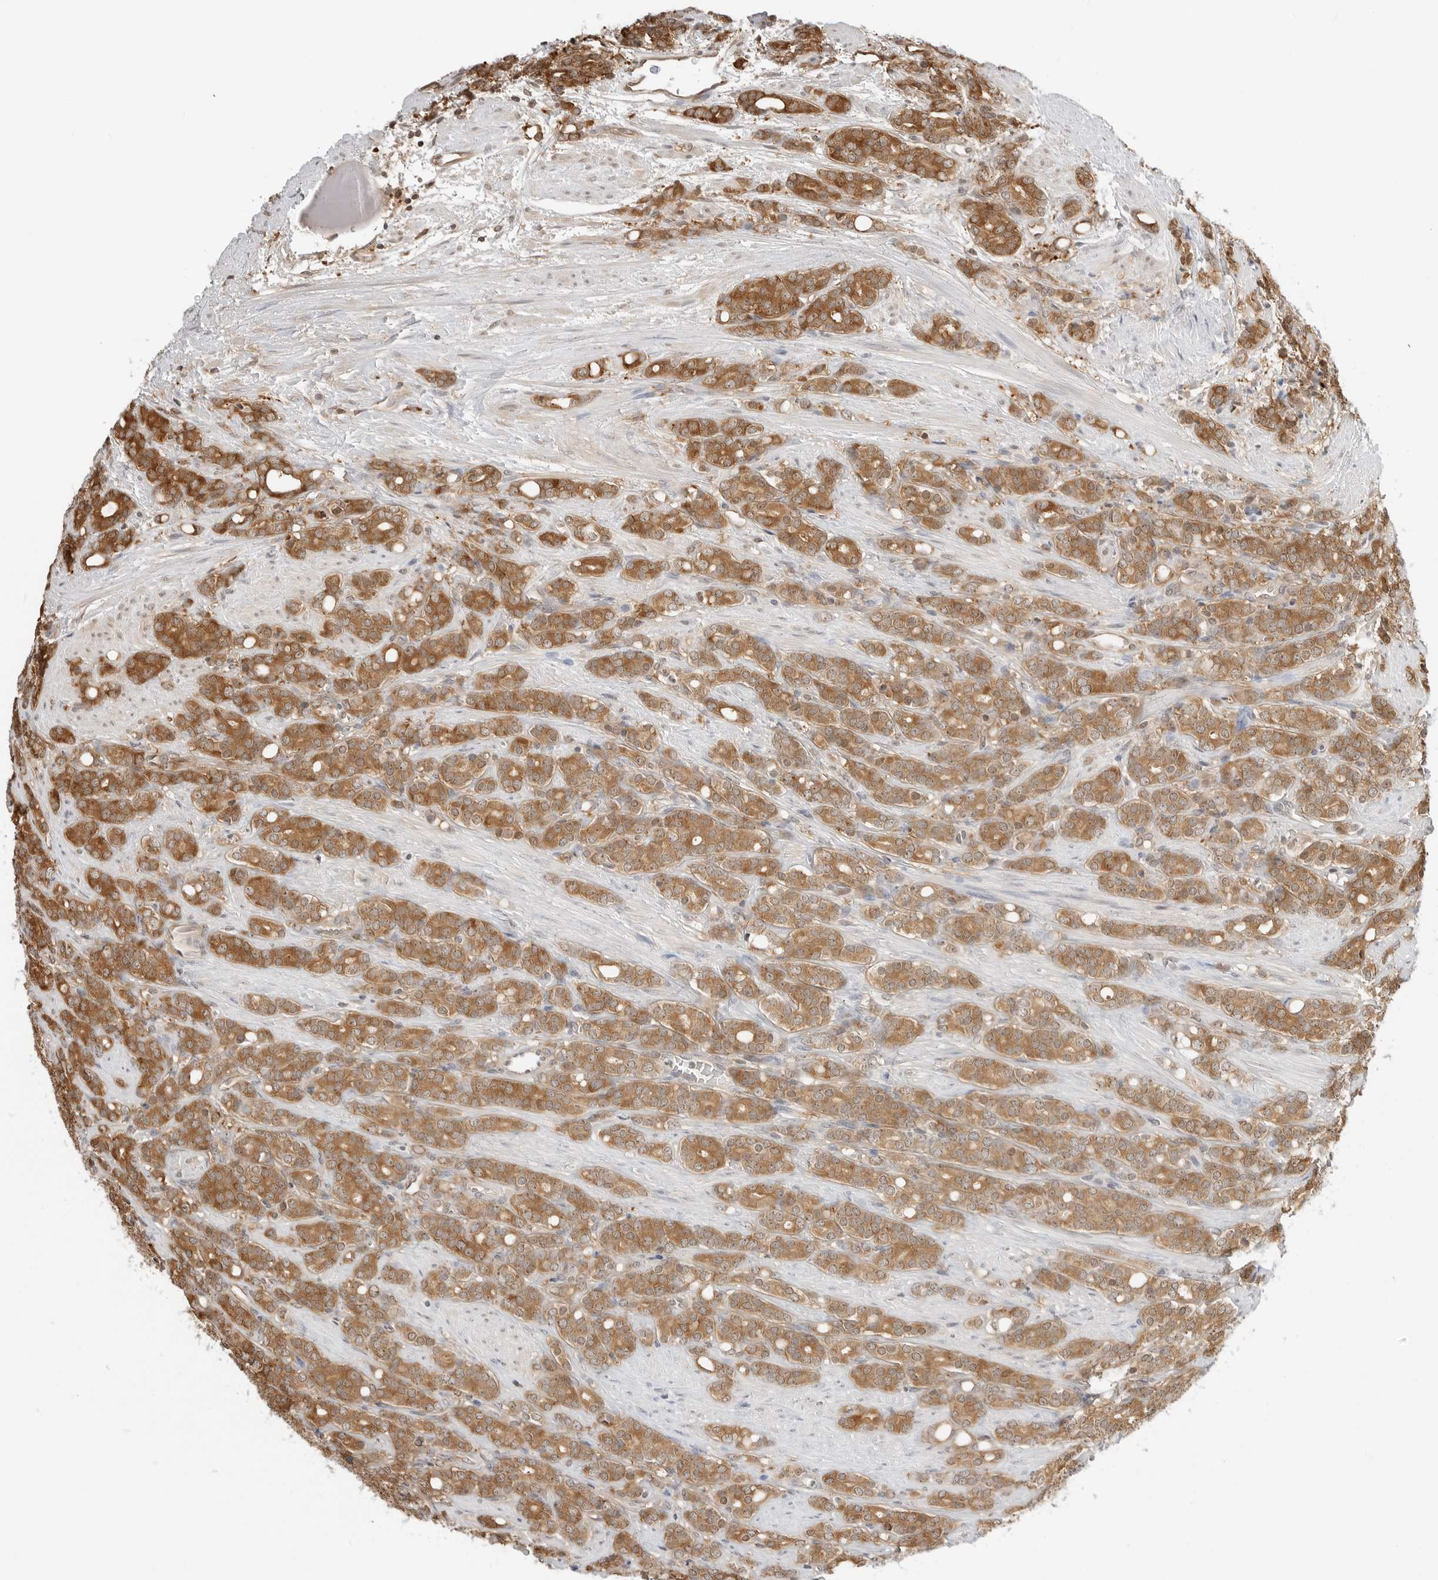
{"staining": {"intensity": "moderate", "quantity": ">75%", "location": "cytoplasmic/membranous,nuclear"}, "tissue": "prostate cancer", "cell_type": "Tumor cells", "image_type": "cancer", "snomed": [{"axis": "morphology", "description": "Adenocarcinoma, High grade"}, {"axis": "topography", "description": "Prostate"}], "caption": "High-magnification brightfield microscopy of prostate cancer (adenocarcinoma (high-grade)) stained with DAB (brown) and counterstained with hematoxylin (blue). tumor cells exhibit moderate cytoplasmic/membranous and nuclear staining is appreciated in about>75% of cells.", "gene": "NUDC", "patient": {"sex": "male", "age": 62}}